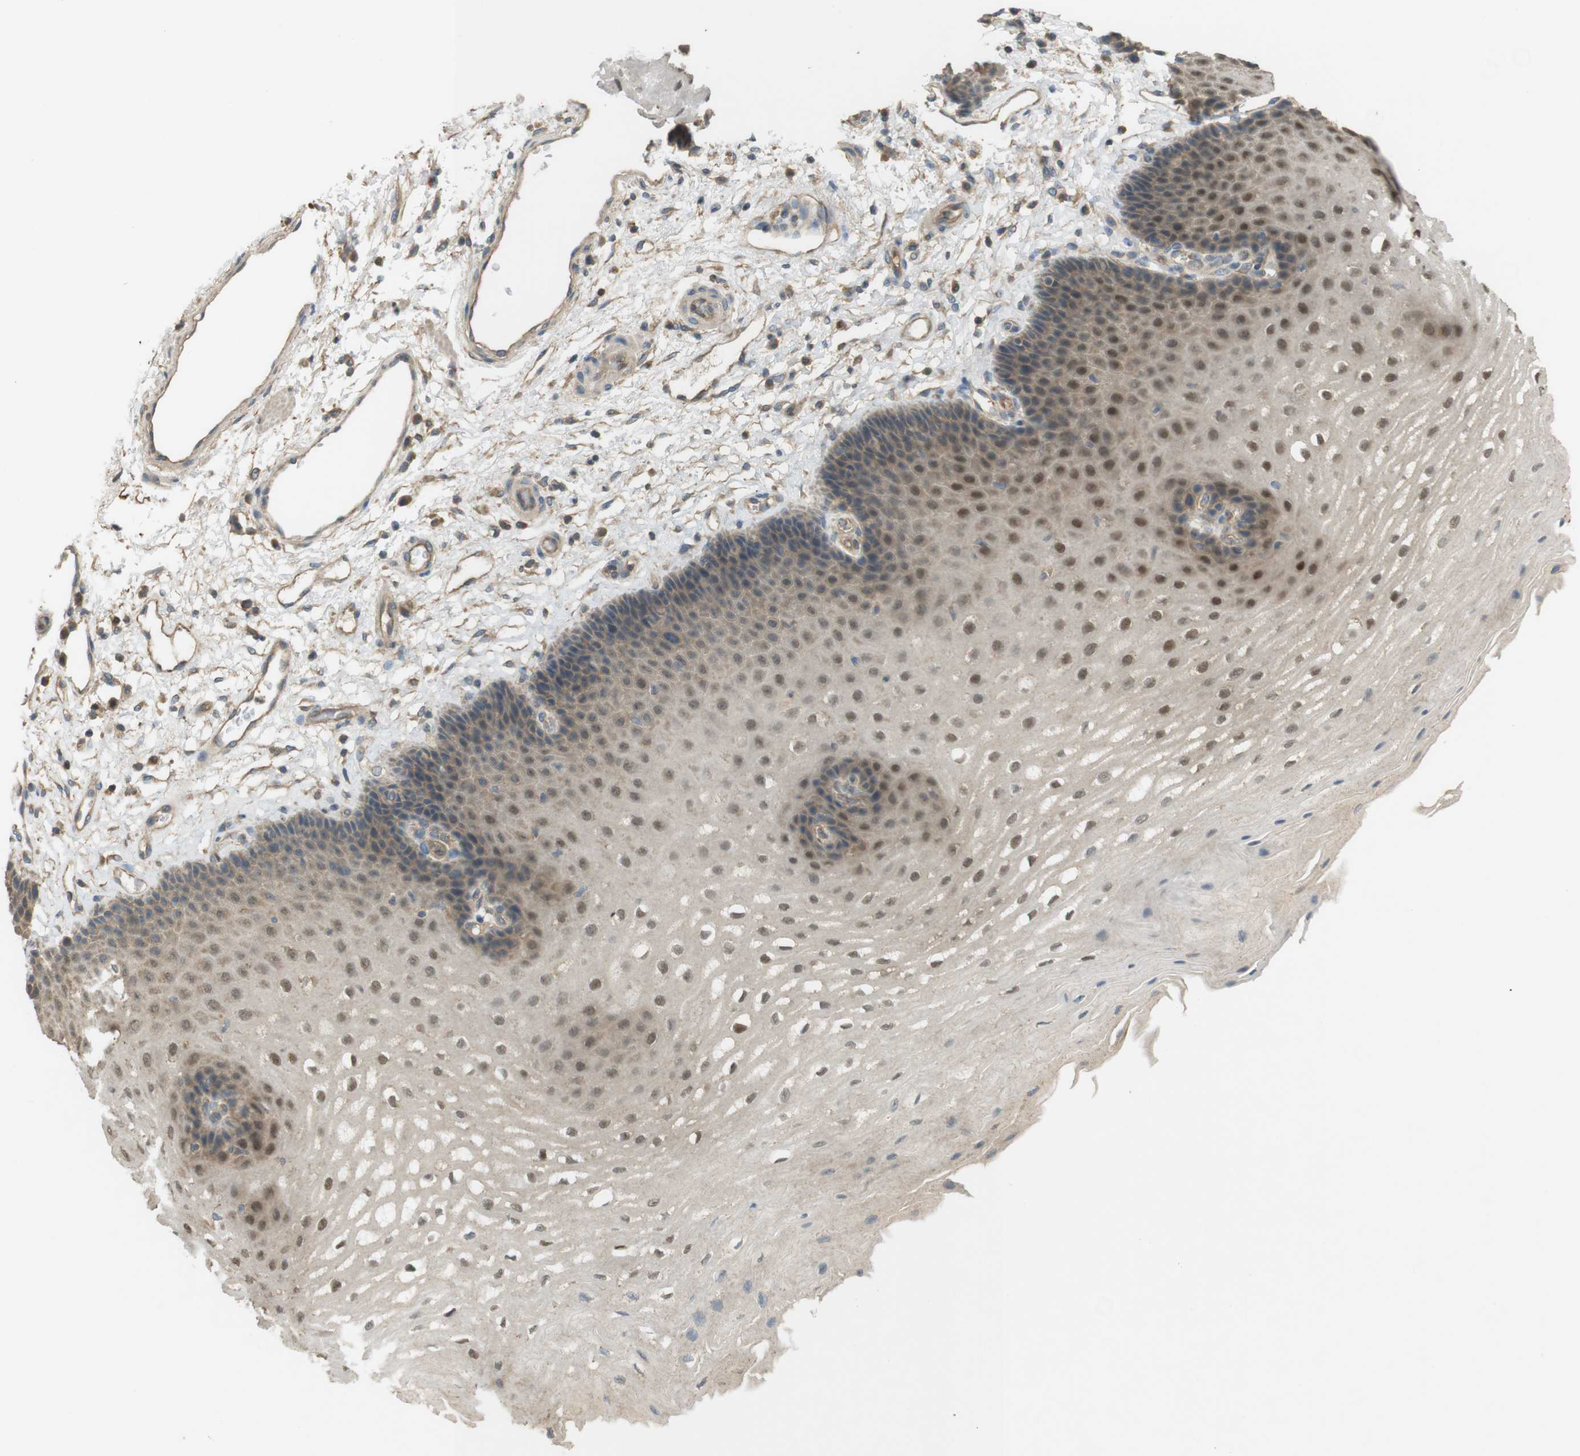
{"staining": {"intensity": "moderate", "quantity": ">75%", "location": "cytoplasmic/membranous,nuclear"}, "tissue": "esophagus", "cell_type": "Squamous epithelial cells", "image_type": "normal", "snomed": [{"axis": "morphology", "description": "Normal tissue, NOS"}, {"axis": "topography", "description": "Esophagus"}], "caption": "An image of esophagus stained for a protein exhibits moderate cytoplasmic/membranous,nuclear brown staining in squamous epithelial cells.", "gene": "ZDHHC20", "patient": {"sex": "male", "age": 54}}